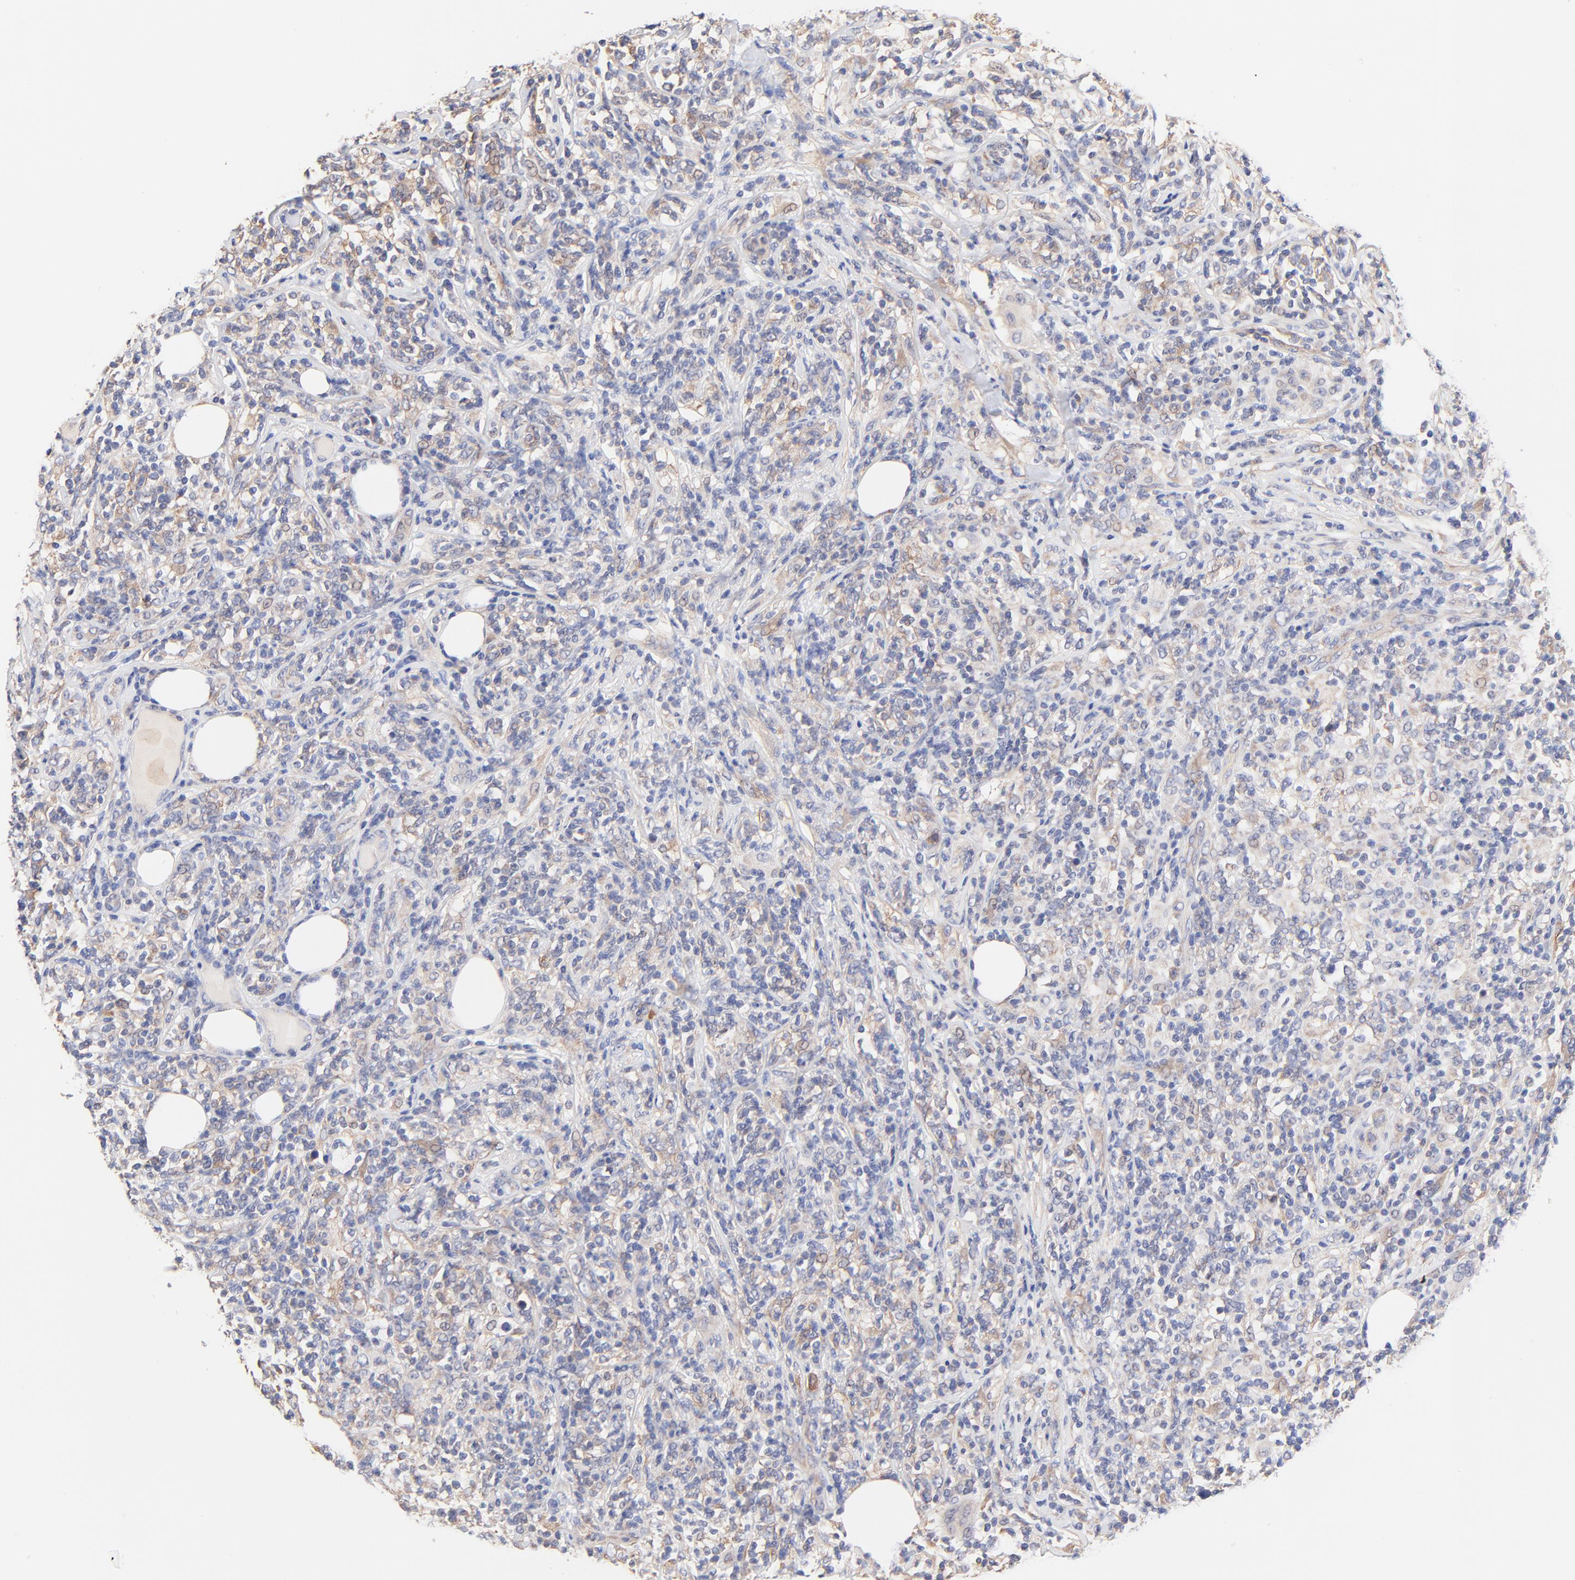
{"staining": {"intensity": "weak", "quantity": "25%-75%", "location": "cytoplasmic/membranous"}, "tissue": "lymphoma", "cell_type": "Tumor cells", "image_type": "cancer", "snomed": [{"axis": "morphology", "description": "Malignant lymphoma, non-Hodgkin's type, High grade"}, {"axis": "topography", "description": "Lymph node"}], "caption": "Lymphoma stained with a brown dye exhibits weak cytoplasmic/membranous positive positivity in about 25%-75% of tumor cells.", "gene": "PTK7", "patient": {"sex": "female", "age": 84}}